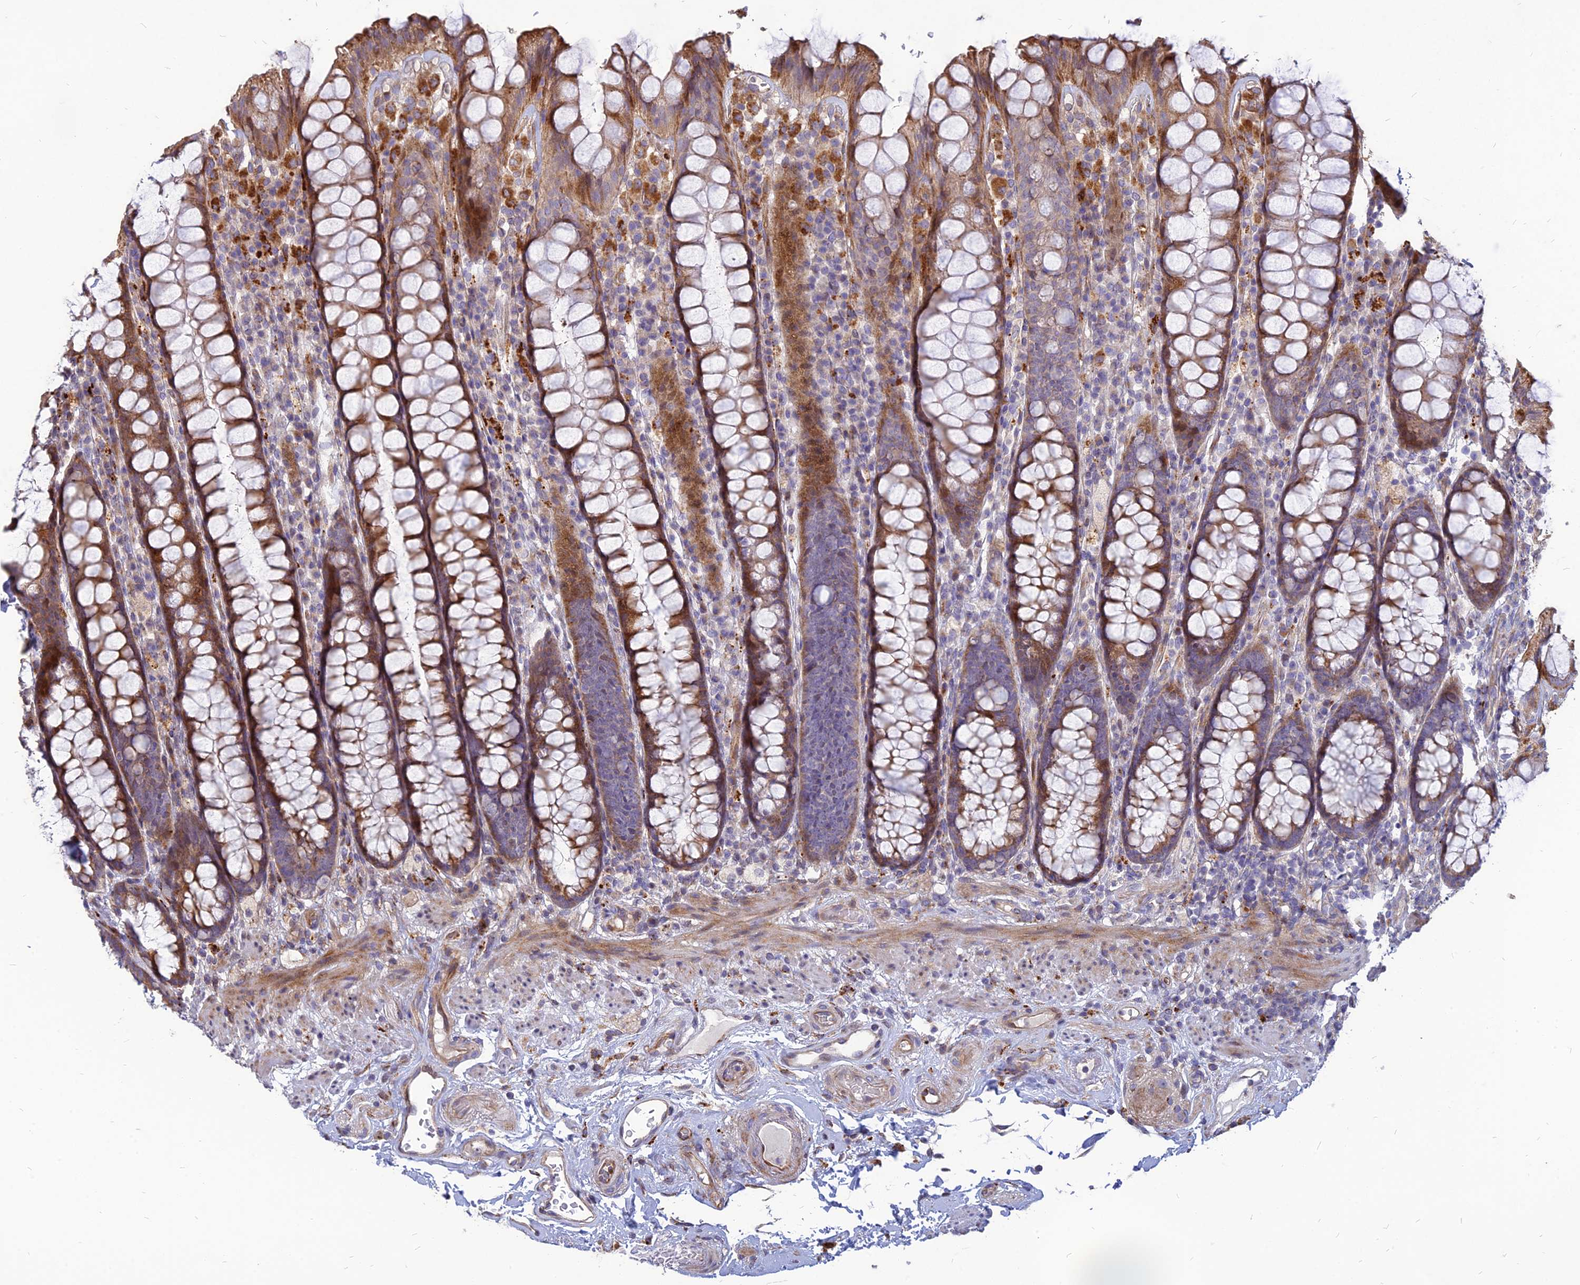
{"staining": {"intensity": "moderate", "quantity": ">75%", "location": "cytoplasmic/membranous"}, "tissue": "rectum", "cell_type": "Glandular cells", "image_type": "normal", "snomed": [{"axis": "morphology", "description": "Normal tissue, NOS"}, {"axis": "topography", "description": "Rectum"}], "caption": "Normal rectum was stained to show a protein in brown. There is medium levels of moderate cytoplasmic/membranous staining in about >75% of glandular cells.", "gene": "ST3GAL6", "patient": {"sex": "male", "age": 83}}